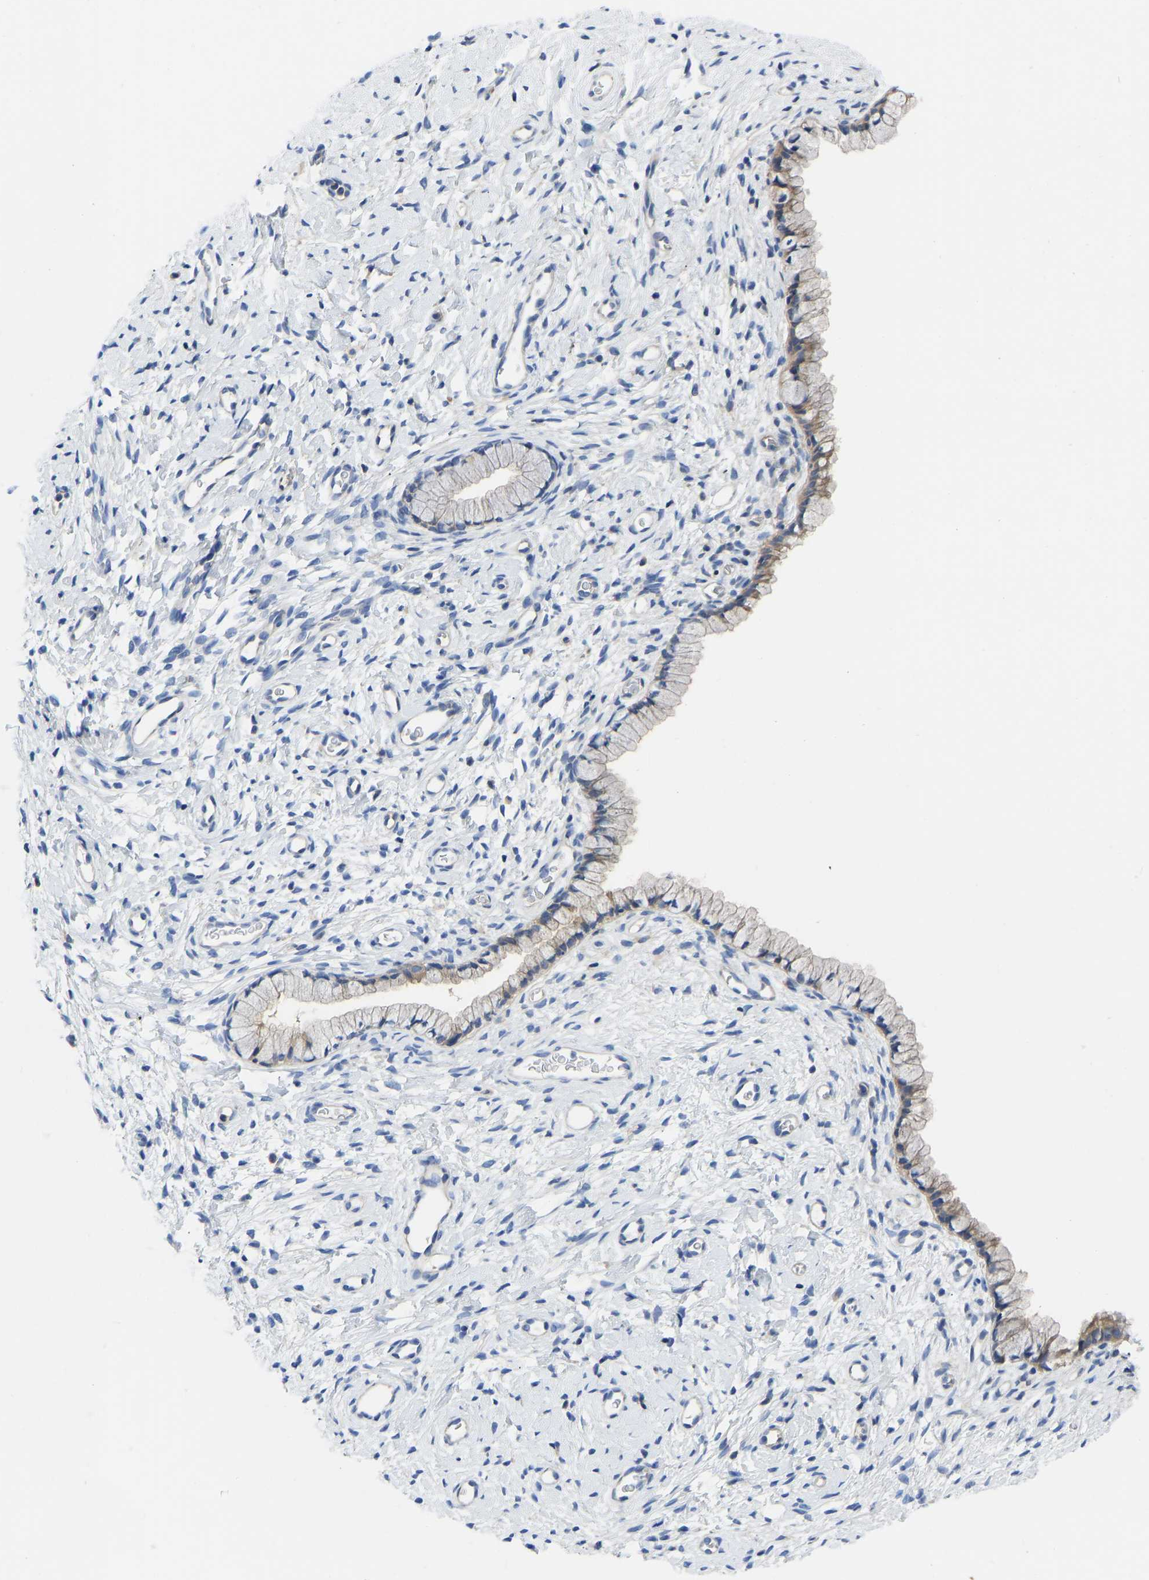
{"staining": {"intensity": "moderate", "quantity": "<25%", "location": "cytoplasmic/membranous"}, "tissue": "cervix", "cell_type": "Glandular cells", "image_type": "normal", "snomed": [{"axis": "morphology", "description": "Normal tissue, NOS"}, {"axis": "topography", "description": "Cervix"}], "caption": "Protein expression analysis of unremarkable cervix shows moderate cytoplasmic/membranous staining in approximately <25% of glandular cells. (DAB IHC, brown staining for protein, blue staining for nuclei).", "gene": "PPP3CA", "patient": {"sex": "female", "age": 72}}